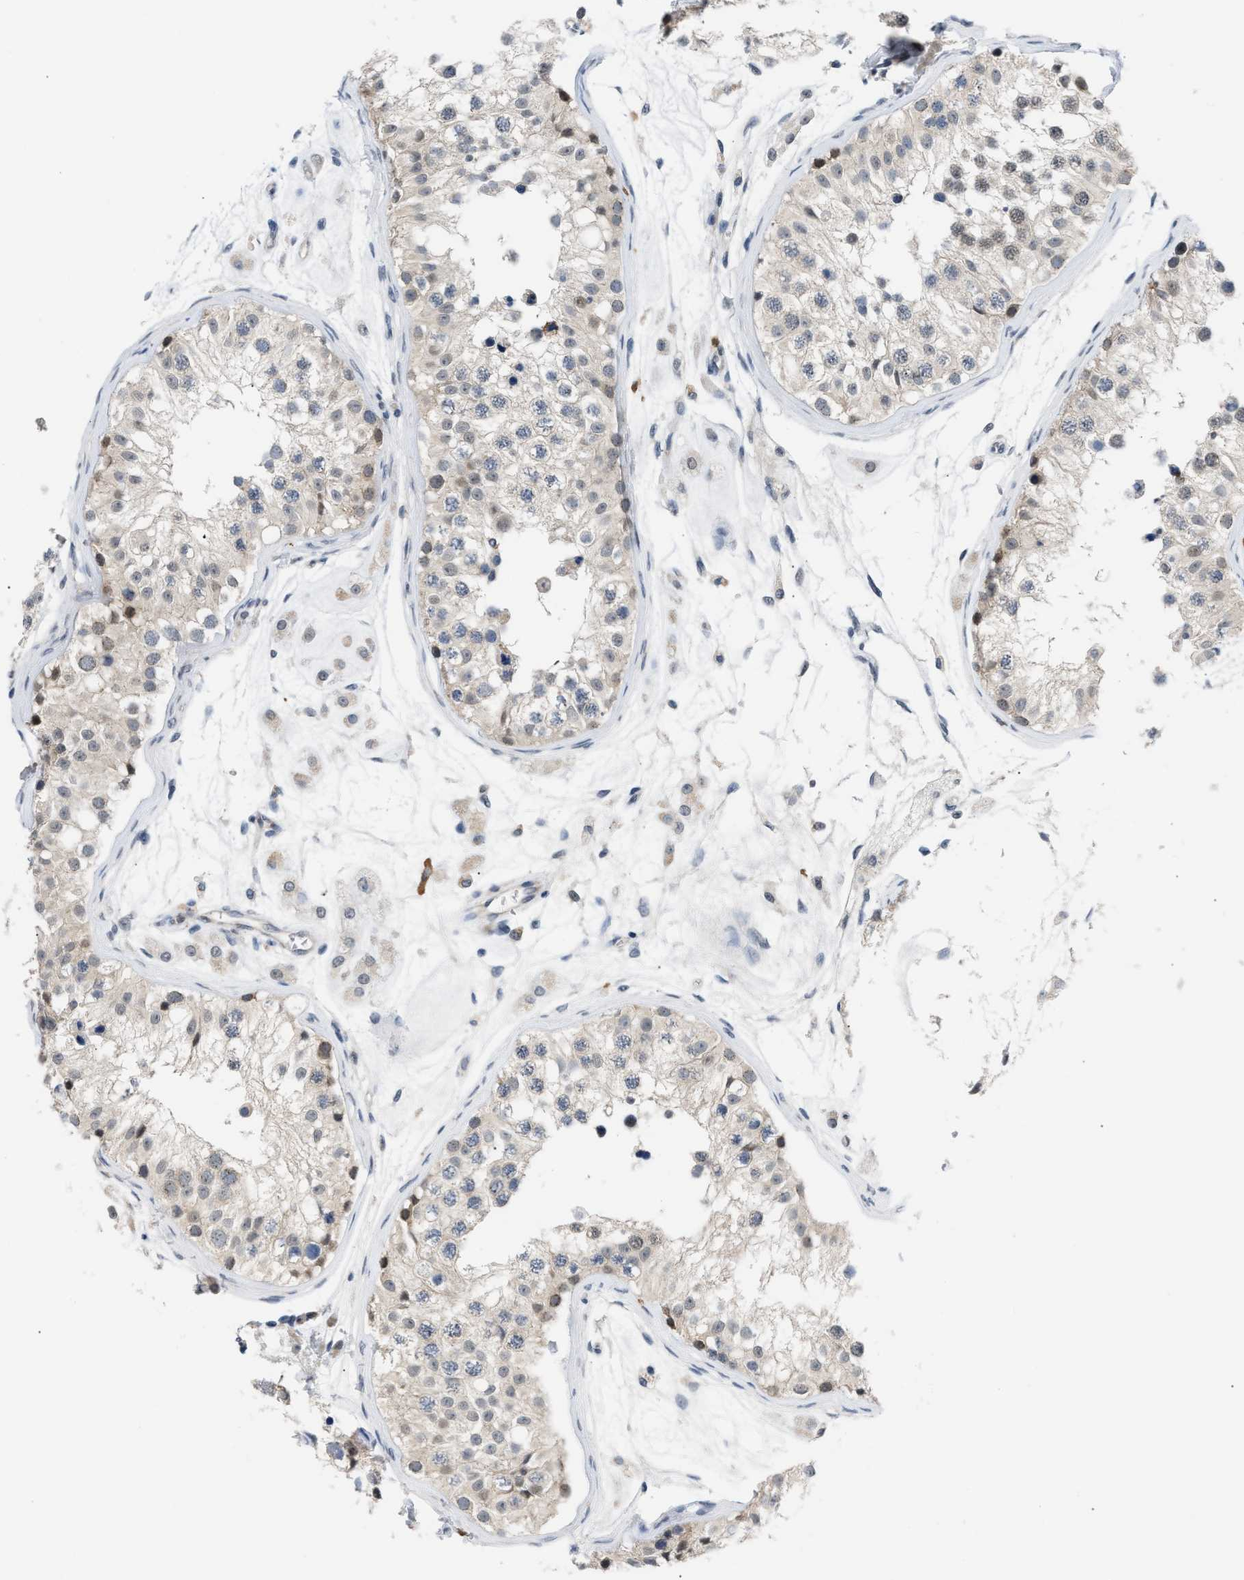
{"staining": {"intensity": "strong", "quantity": "<25%", "location": "cytoplasmic/membranous,nuclear"}, "tissue": "testis", "cell_type": "Cells in seminiferous ducts", "image_type": "normal", "snomed": [{"axis": "morphology", "description": "Normal tissue, NOS"}, {"axis": "morphology", "description": "Adenocarcinoma, metastatic, NOS"}, {"axis": "topography", "description": "Testis"}], "caption": "Approximately <25% of cells in seminiferous ducts in normal testis demonstrate strong cytoplasmic/membranous,nuclear protein positivity as visualized by brown immunohistochemical staining.", "gene": "TXNRD3", "patient": {"sex": "male", "age": 26}}